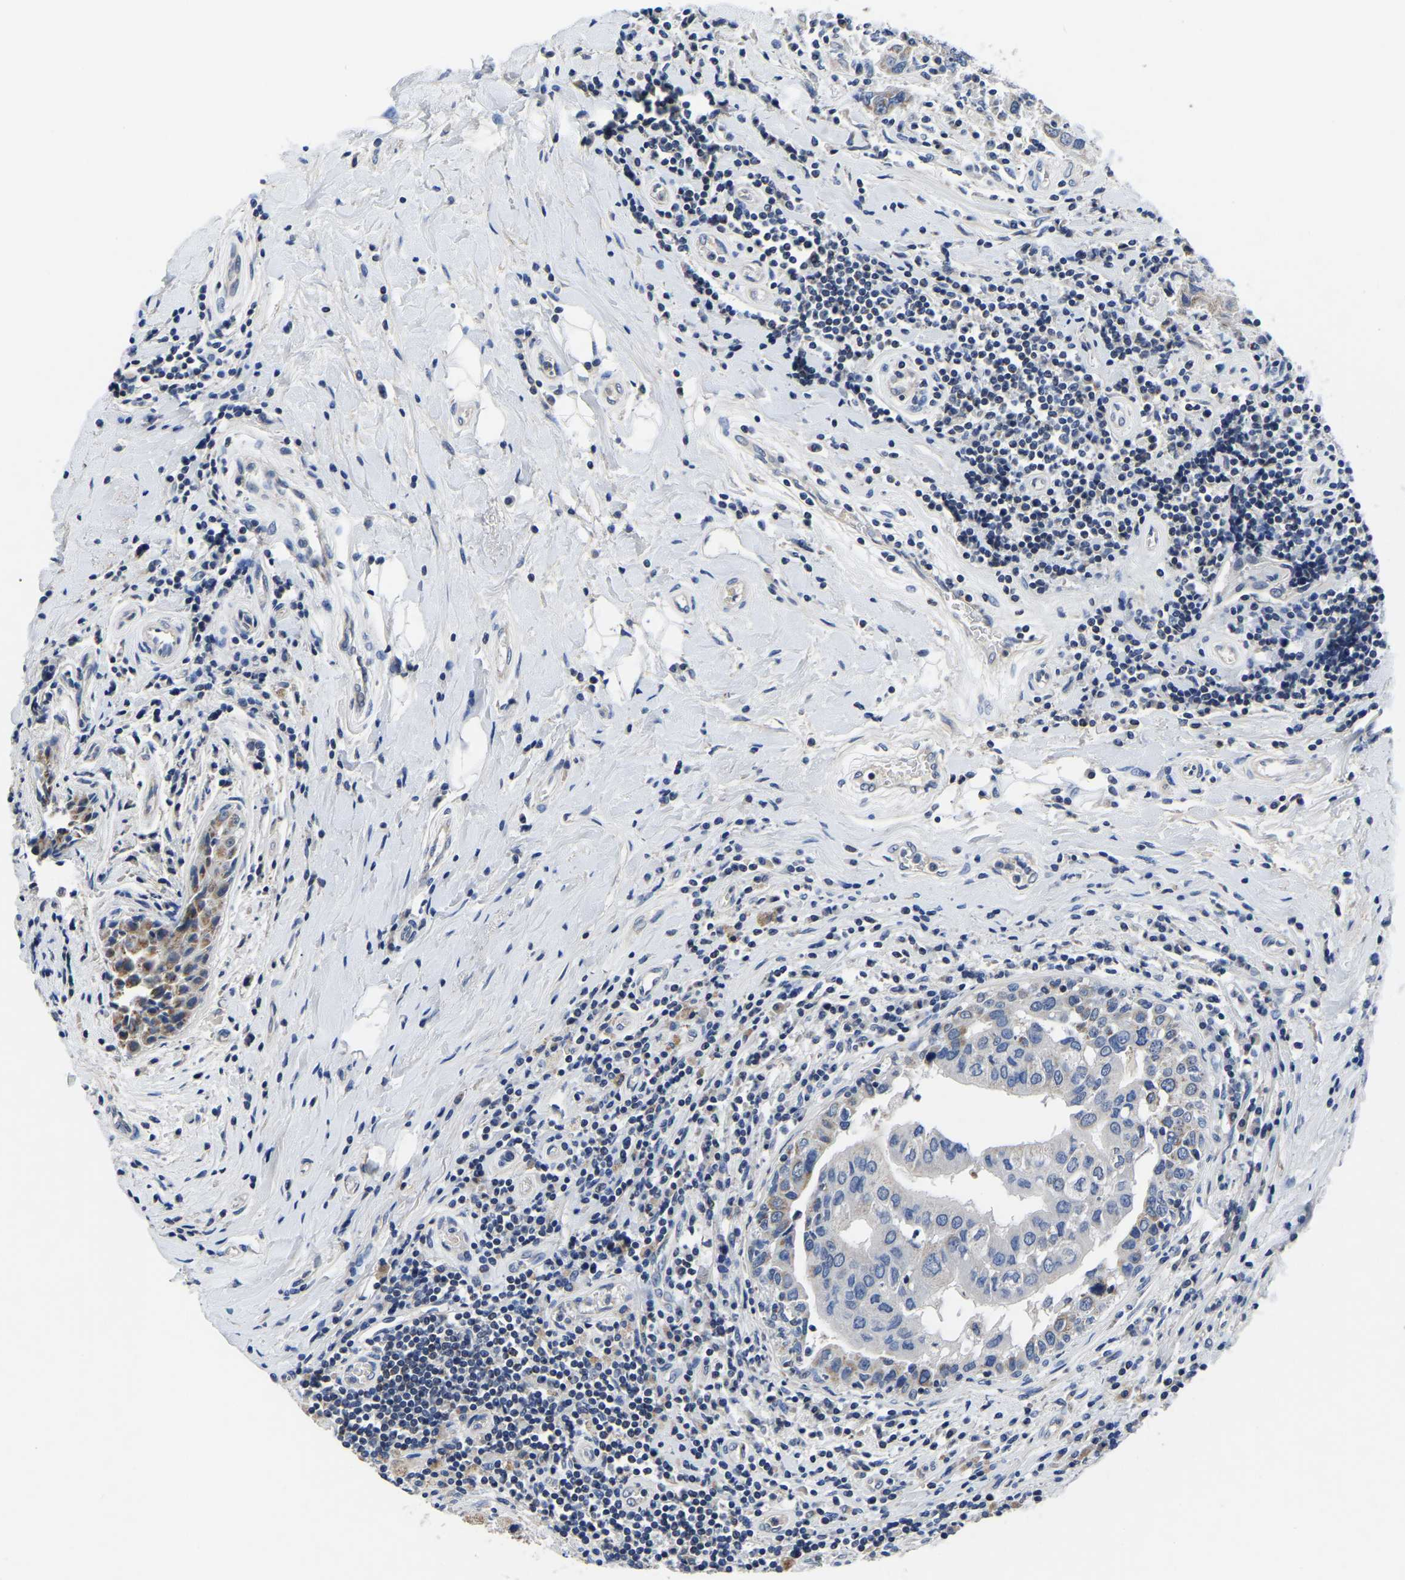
{"staining": {"intensity": "weak", "quantity": "<25%", "location": "cytoplasmic/membranous"}, "tissue": "breast cancer", "cell_type": "Tumor cells", "image_type": "cancer", "snomed": [{"axis": "morphology", "description": "Duct carcinoma"}, {"axis": "topography", "description": "Breast"}], "caption": "Immunohistochemistry (IHC) of human infiltrating ductal carcinoma (breast) demonstrates no staining in tumor cells.", "gene": "FGD5", "patient": {"sex": "female", "age": 27}}